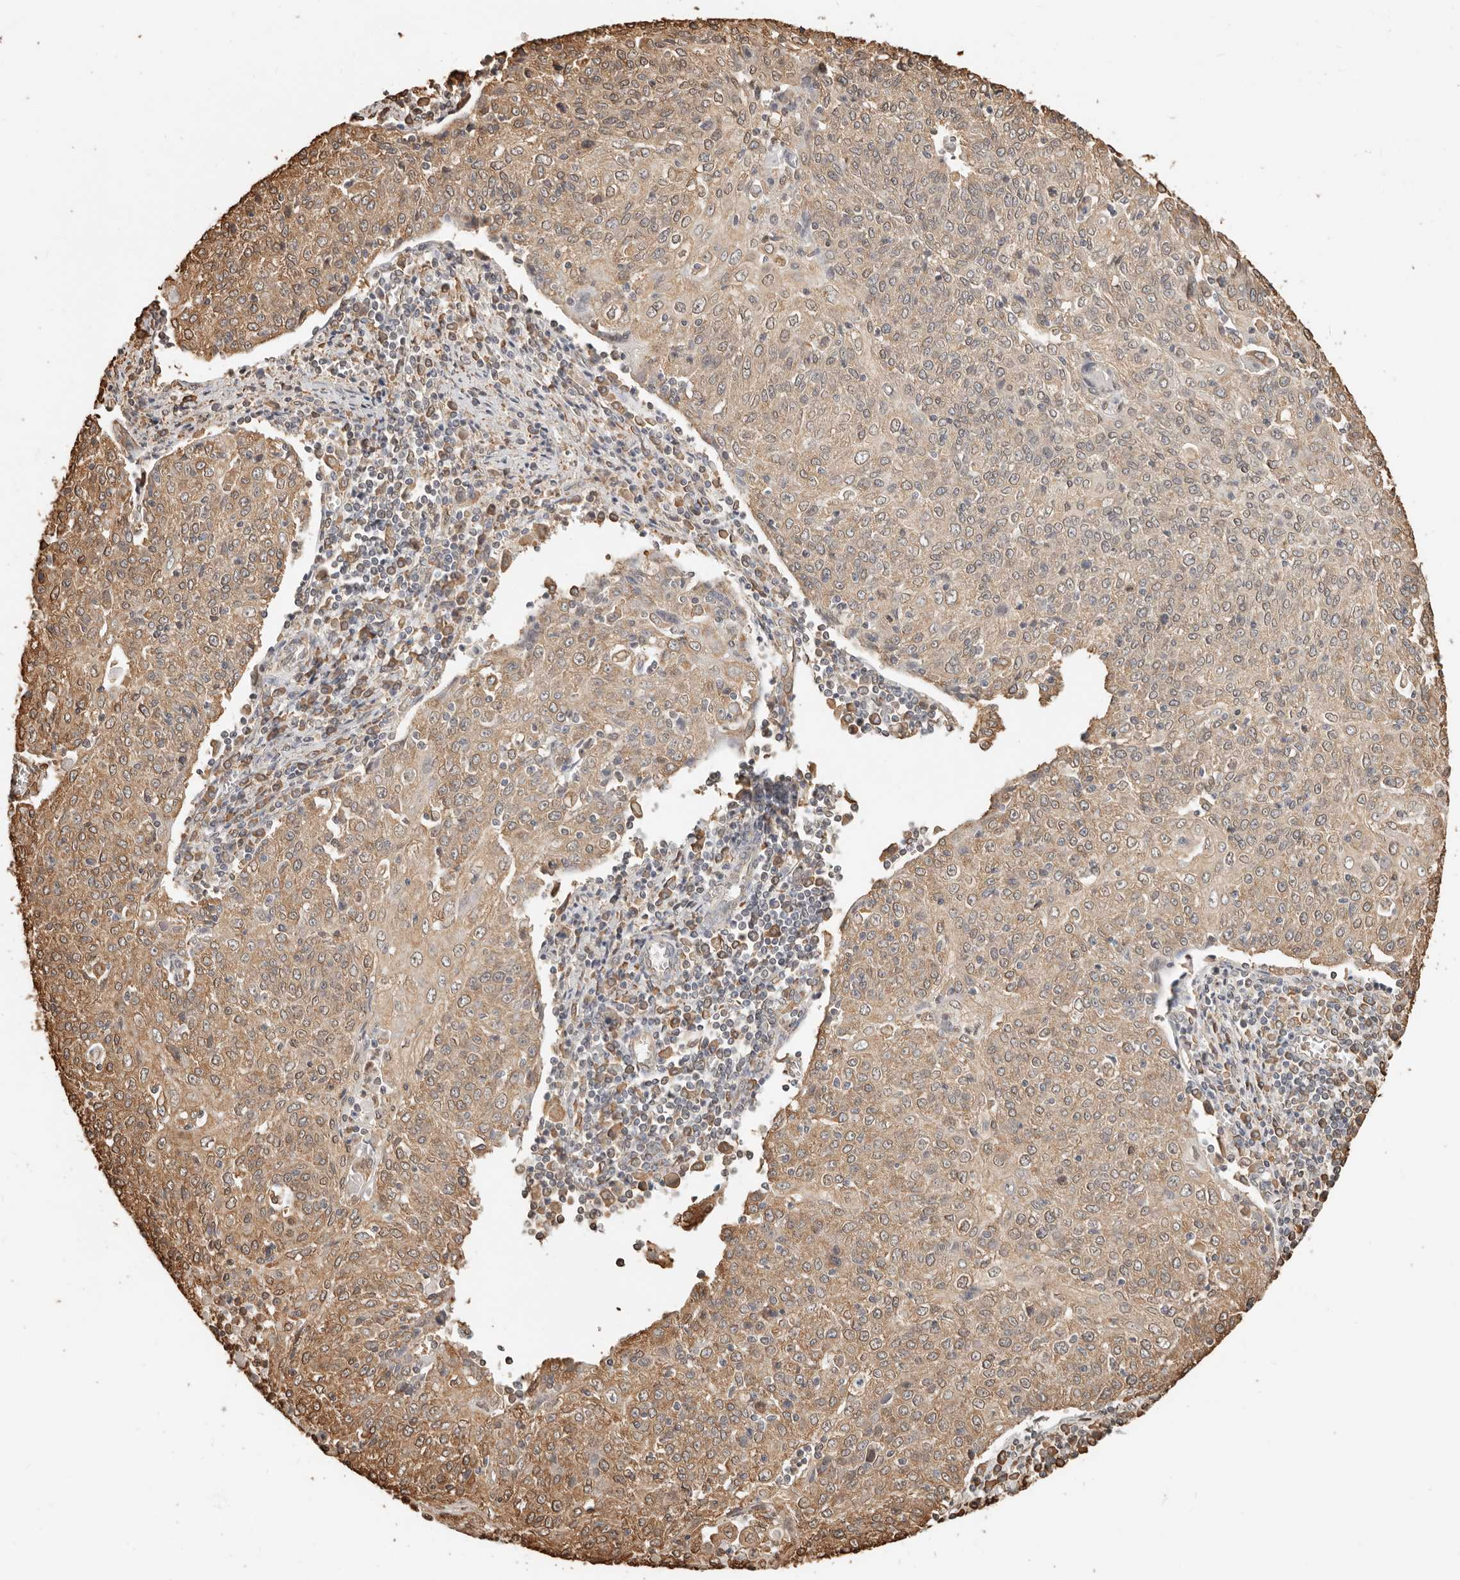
{"staining": {"intensity": "moderate", "quantity": ">75%", "location": "cytoplasmic/membranous"}, "tissue": "cervical cancer", "cell_type": "Tumor cells", "image_type": "cancer", "snomed": [{"axis": "morphology", "description": "Squamous cell carcinoma, NOS"}, {"axis": "topography", "description": "Cervix"}], "caption": "Immunohistochemical staining of cervical cancer (squamous cell carcinoma) shows moderate cytoplasmic/membranous protein expression in approximately >75% of tumor cells. The staining was performed using DAB (3,3'-diaminobenzidine) to visualize the protein expression in brown, while the nuclei were stained in blue with hematoxylin (Magnification: 20x).", "gene": "ARHGEF10L", "patient": {"sex": "female", "age": 48}}